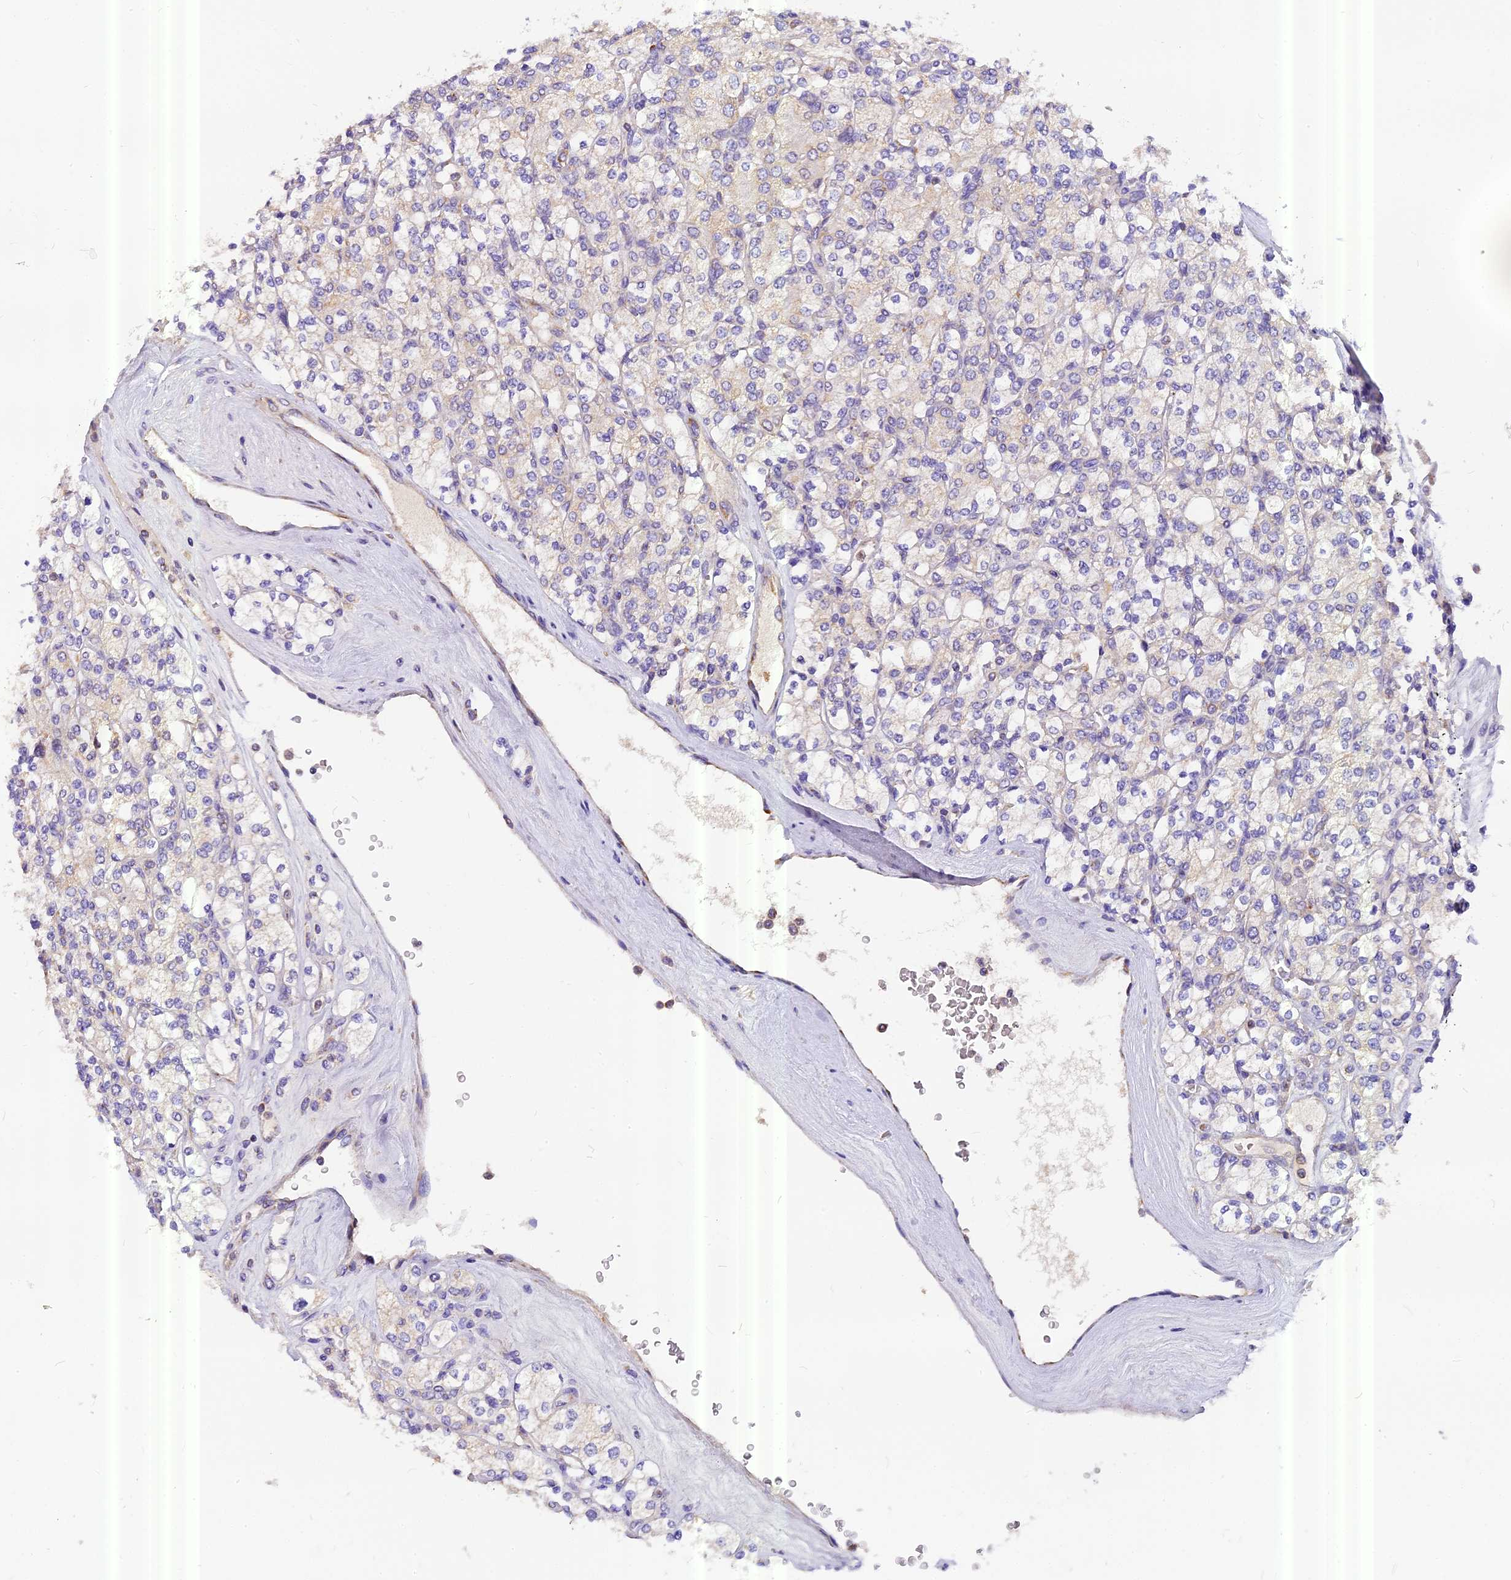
{"staining": {"intensity": "negative", "quantity": "none", "location": "none"}, "tissue": "renal cancer", "cell_type": "Tumor cells", "image_type": "cancer", "snomed": [{"axis": "morphology", "description": "Adenocarcinoma, NOS"}, {"axis": "topography", "description": "Kidney"}], "caption": "Renal cancer (adenocarcinoma) was stained to show a protein in brown. There is no significant expression in tumor cells.", "gene": "MGME1", "patient": {"sex": "male", "age": 77}}